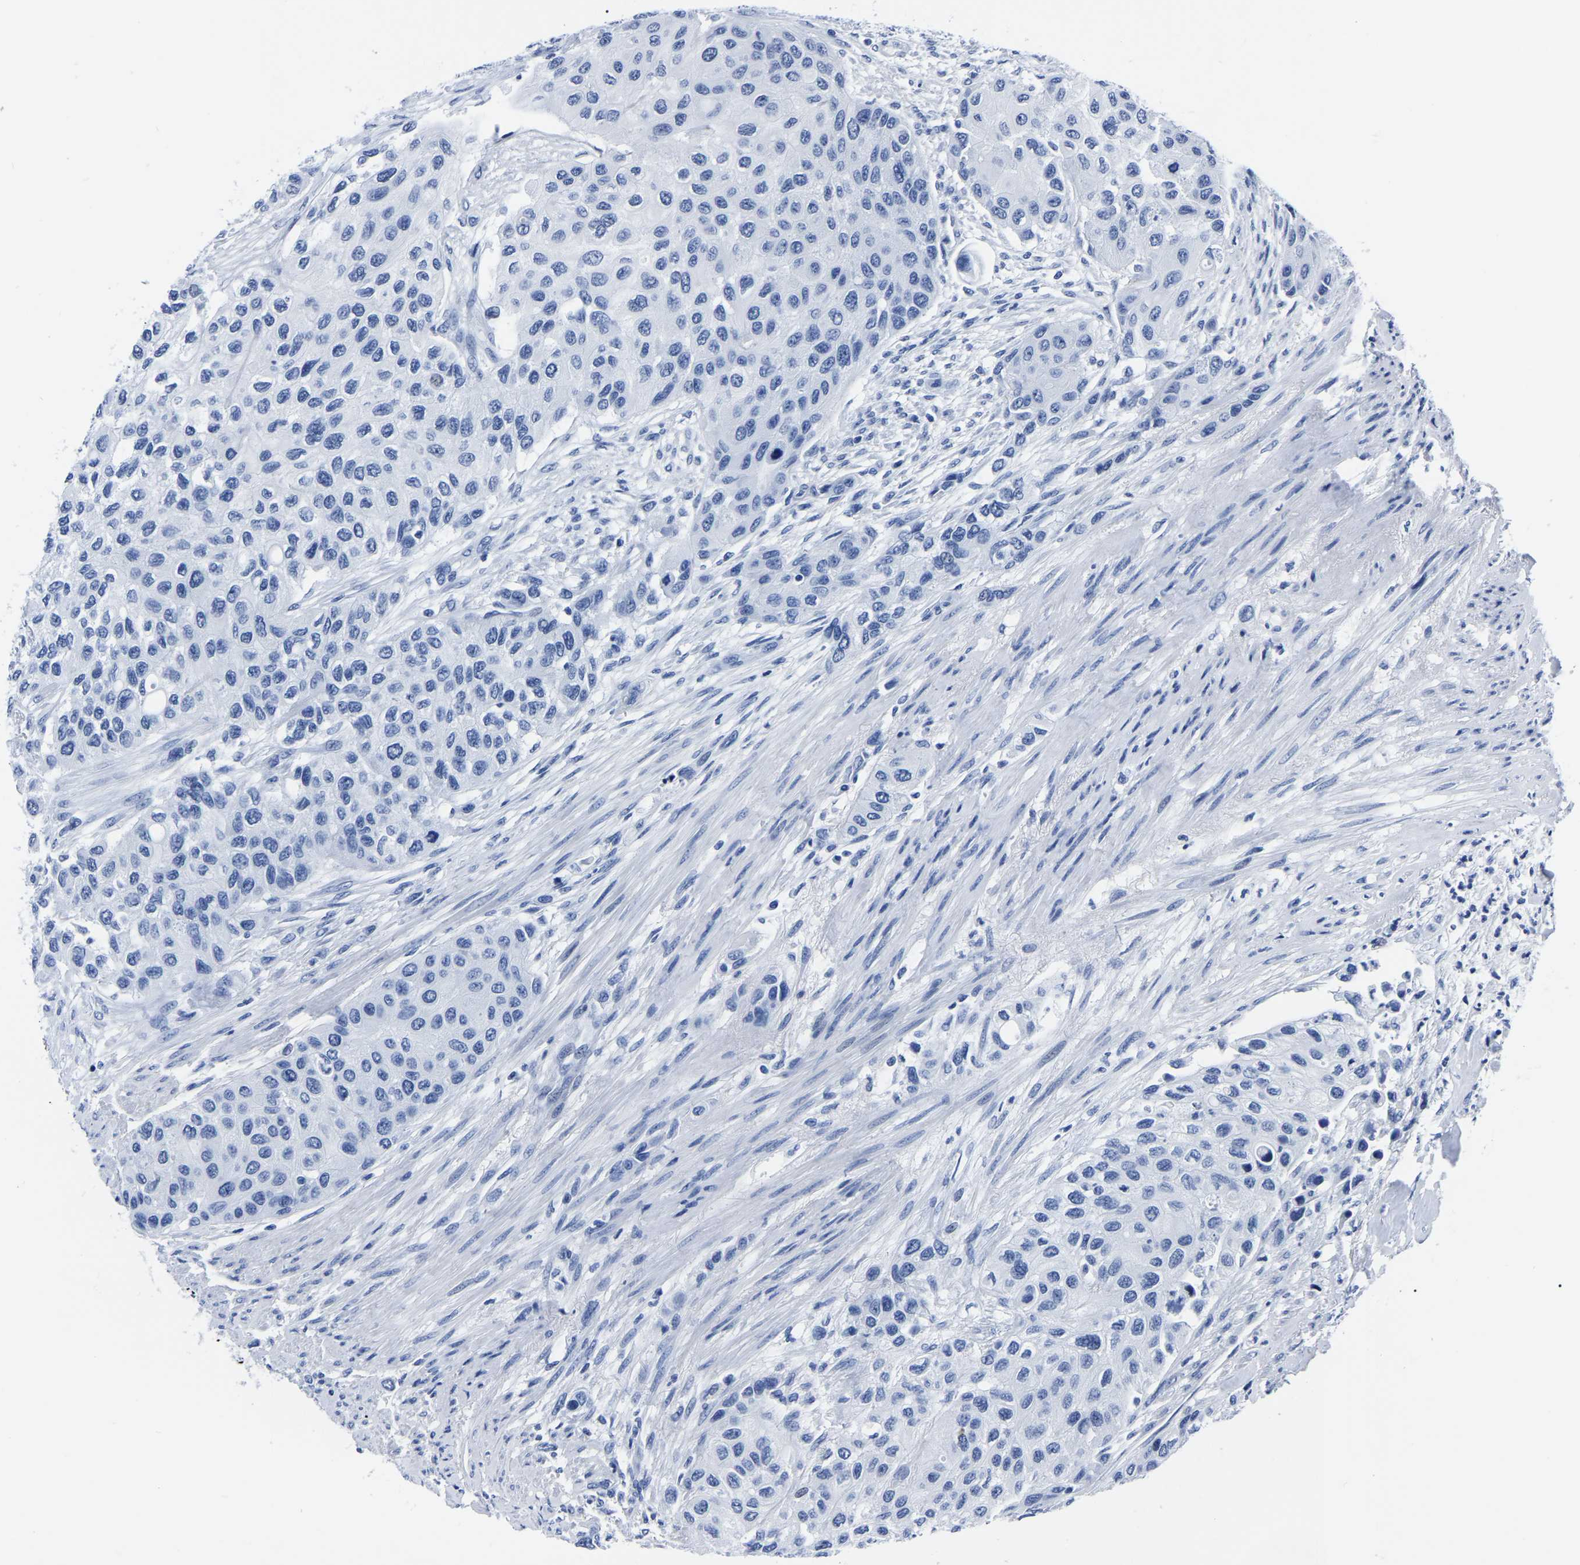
{"staining": {"intensity": "negative", "quantity": "none", "location": "none"}, "tissue": "urothelial cancer", "cell_type": "Tumor cells", "image_type": "cancer", "snomed": [{"axis": "morphology", "description": "Urothelial carcinoma, High grade"}, {"axis": "topography", "description": "Urinary bladder"}], "caption": "The histopathology image exhibits no significant positivity in tumor cells of urothelial cancer.", "gene": "IMPG2", "patient": {"sex": "female", "age": 56}}